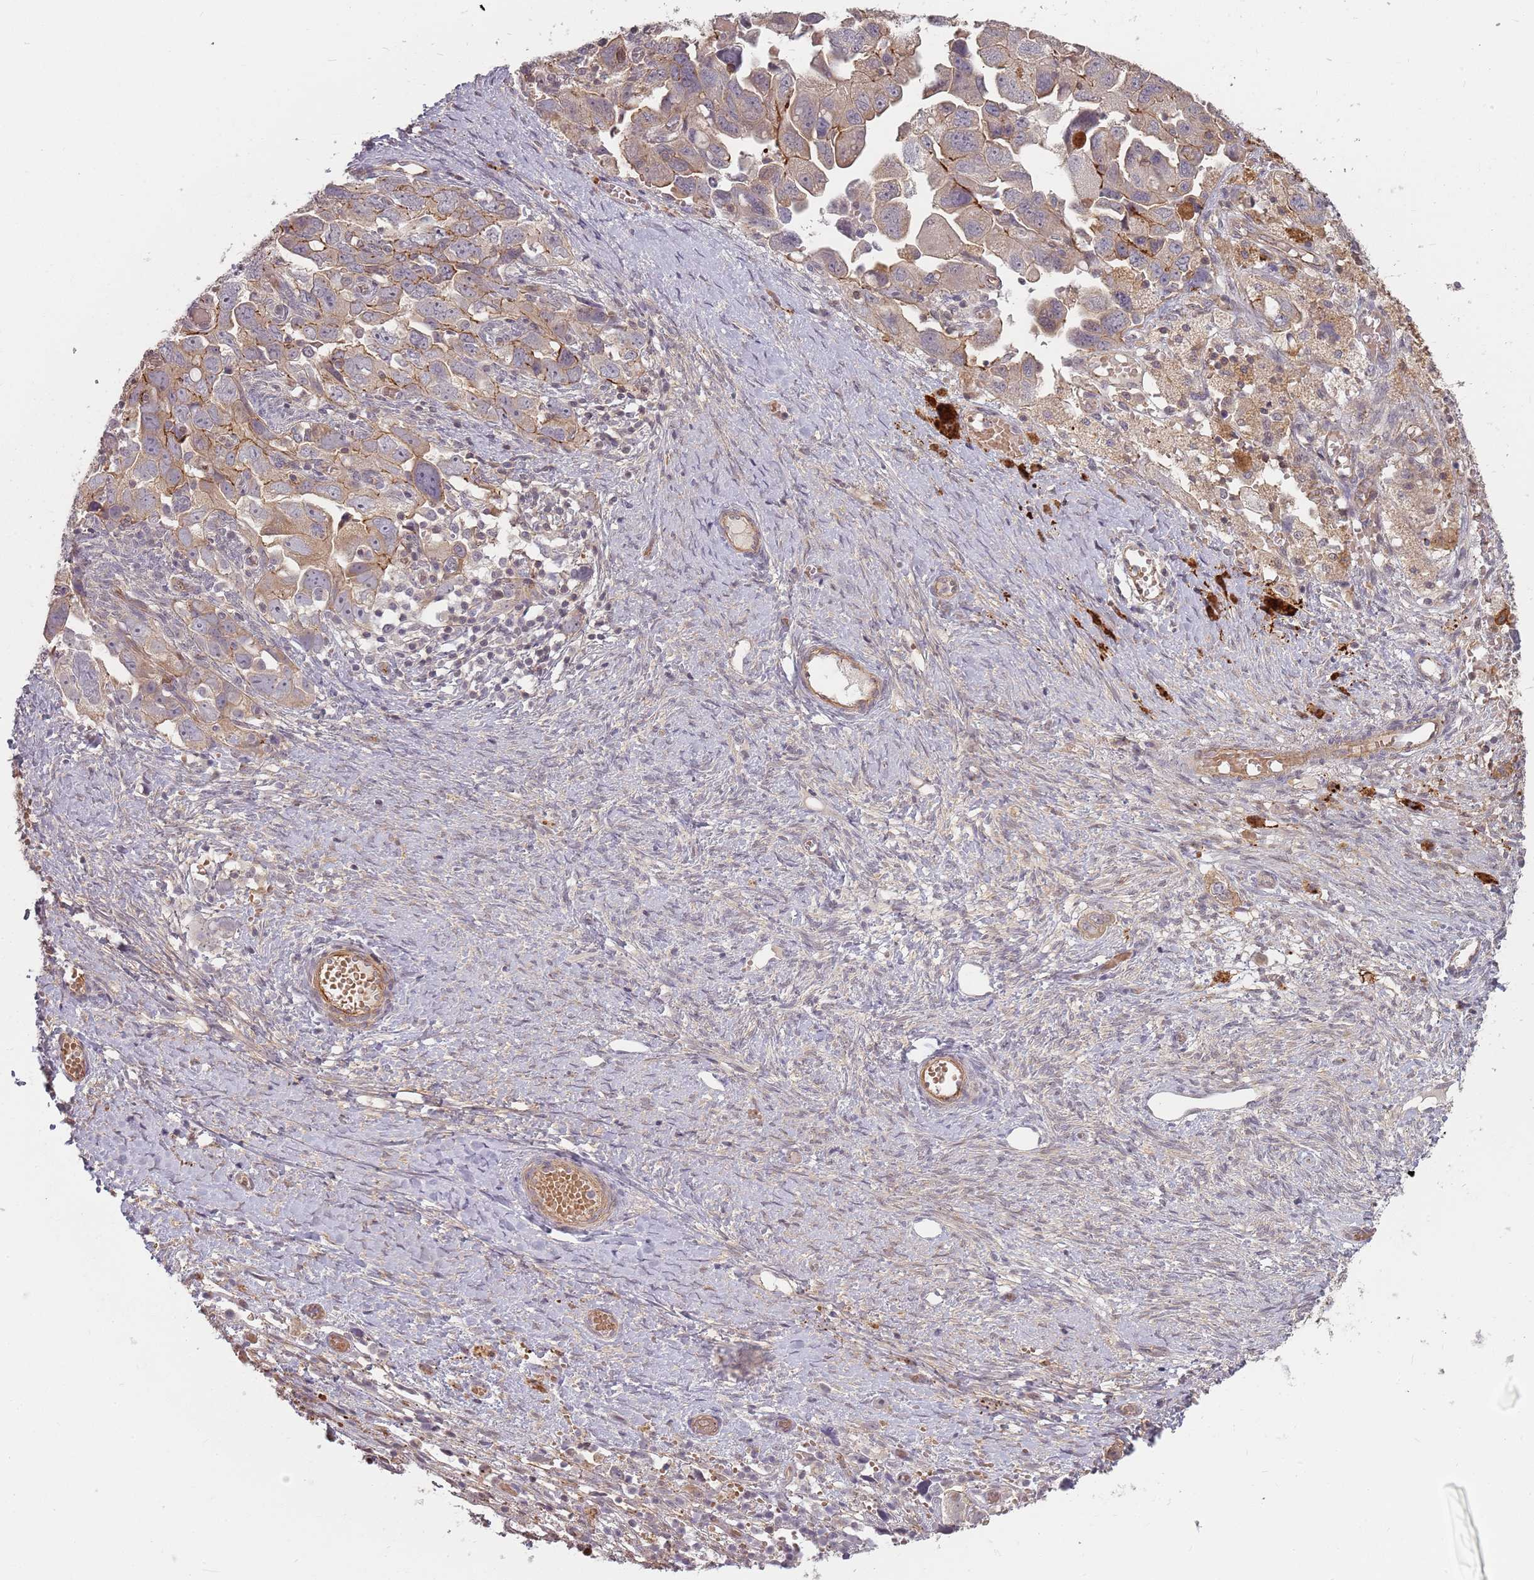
{"staining": {"intensity": "moderate", "quantity": "<25%", "location": "cytoplasmic/membranous"}, "tissue": "ovarian cancer", "cell_type": "Tumor cells", "image_type": "cancer", "snomed": [{"axis": "morphology", "description": "Carcinoma, NOS"}, {"axis": "morphology", "description": "Cystadenocarcinoma, serous, NOS"}, {"axis": "topography", "description": "Ovary"}], "caption": "This image demonstrates immunohistochemistry staining of human ovarian carcinoma, with low moderate cytoplasmic/membranous staining in approximately <25% of tumor cells.", "gene": "PPP1R14C", "patient": {"sex": "female", "age": 69}}